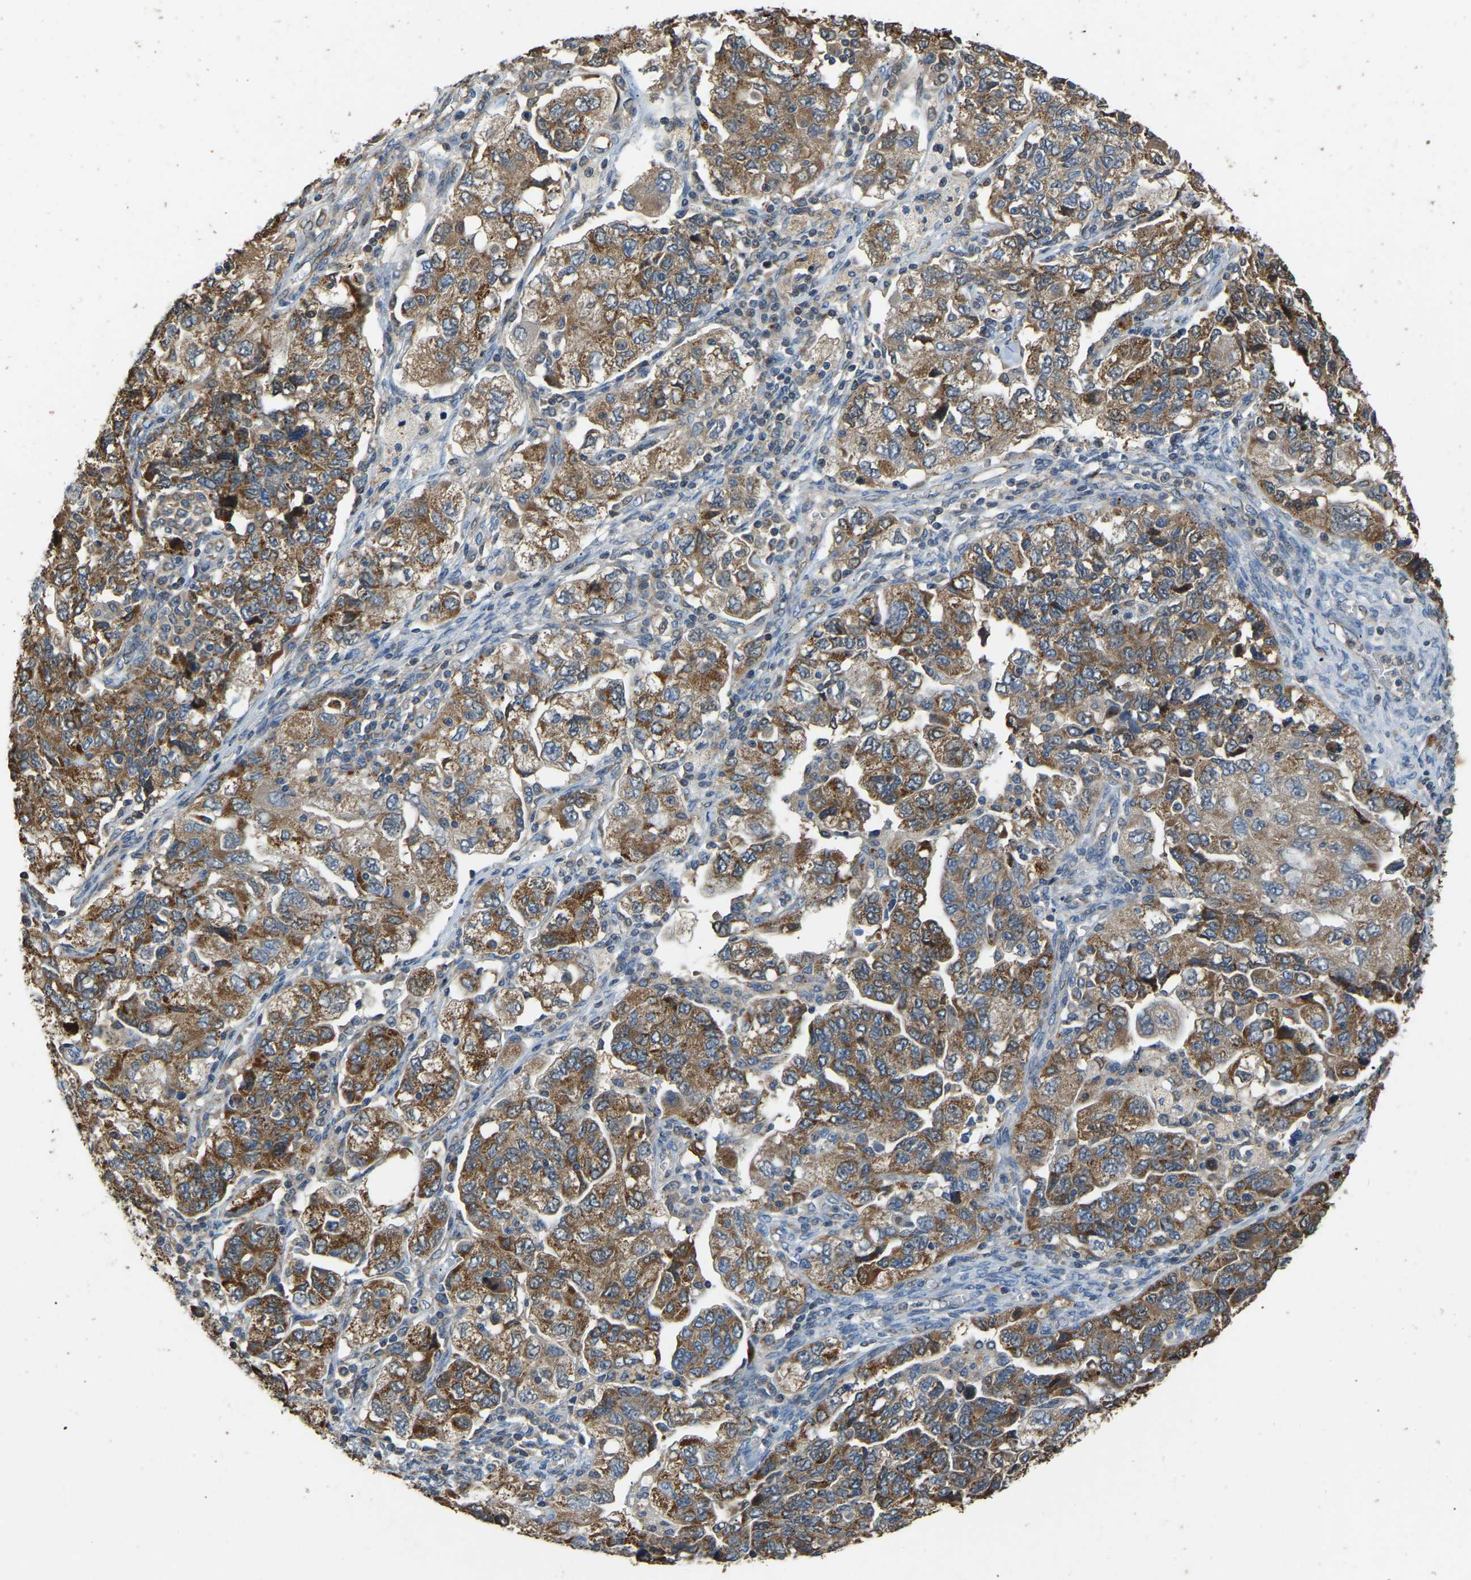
{"staining": {"intensity": "moderate", "quantity": ">75%", "location": "cytoplasmic/membranous"}, "tissue": "ovarian cancer", "cell_type": "Tumor cells", "image_type": "cancer", "snomed": [{"axis": "morphology", "description": "Carcinoma, NOS"}, {"axis": "morphology", "description": "Cystadenocarcinoma, serous, NOS"}, {"axis": "topography", "description": "Ovary"}], "caption": "Immunohistochemical staining of human ovarian cancer demonstrates moderate cytoplasmic/membranous protein positivity in approximately >75% of tumor cells.", "gene": "TUFM", "patient": {"sex": "female", "age": 69}}